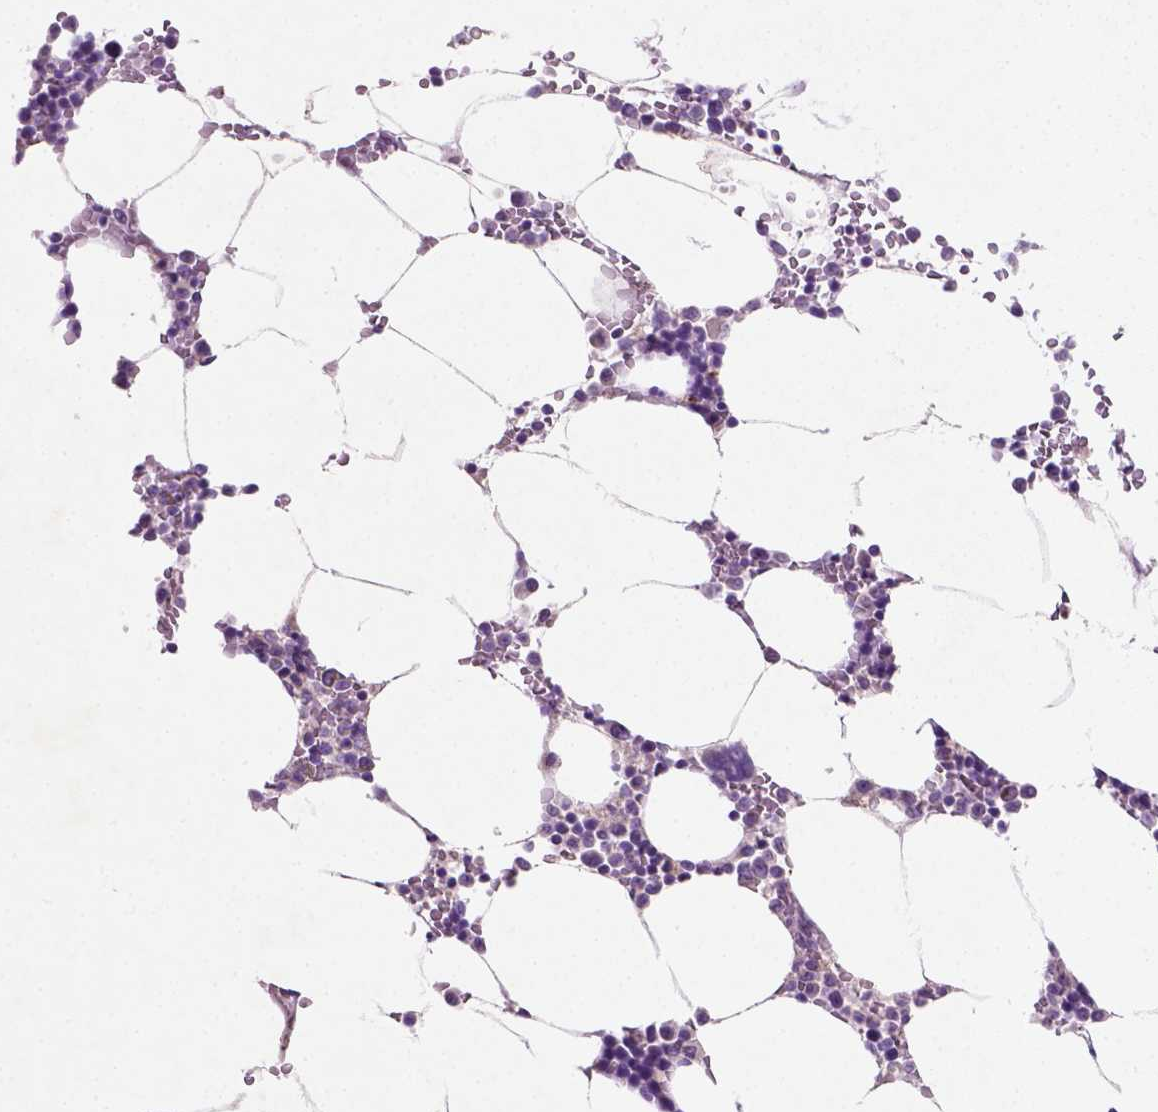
{"staining": {"intensity": "negative", "quantity": "none", "location": "none"}, "tissue": "bone marrow", "cell_type": "Hematopoietic cells", "image_type": "normal", "snomed": [{"axis": "morphology", "description": "Normal tissue, NOS"}, {"axis": "topography", "description": "Bone marrow"}], "caption": "Immunohistochemistry micrograph of unremarkable bone marrow stained for a protein (brown), which reveals no positivity in hematopoietic cells. Nuclei are stained in blue.", "gene": "NUDT2", "patient": {"sex": "female", "age": 52}}